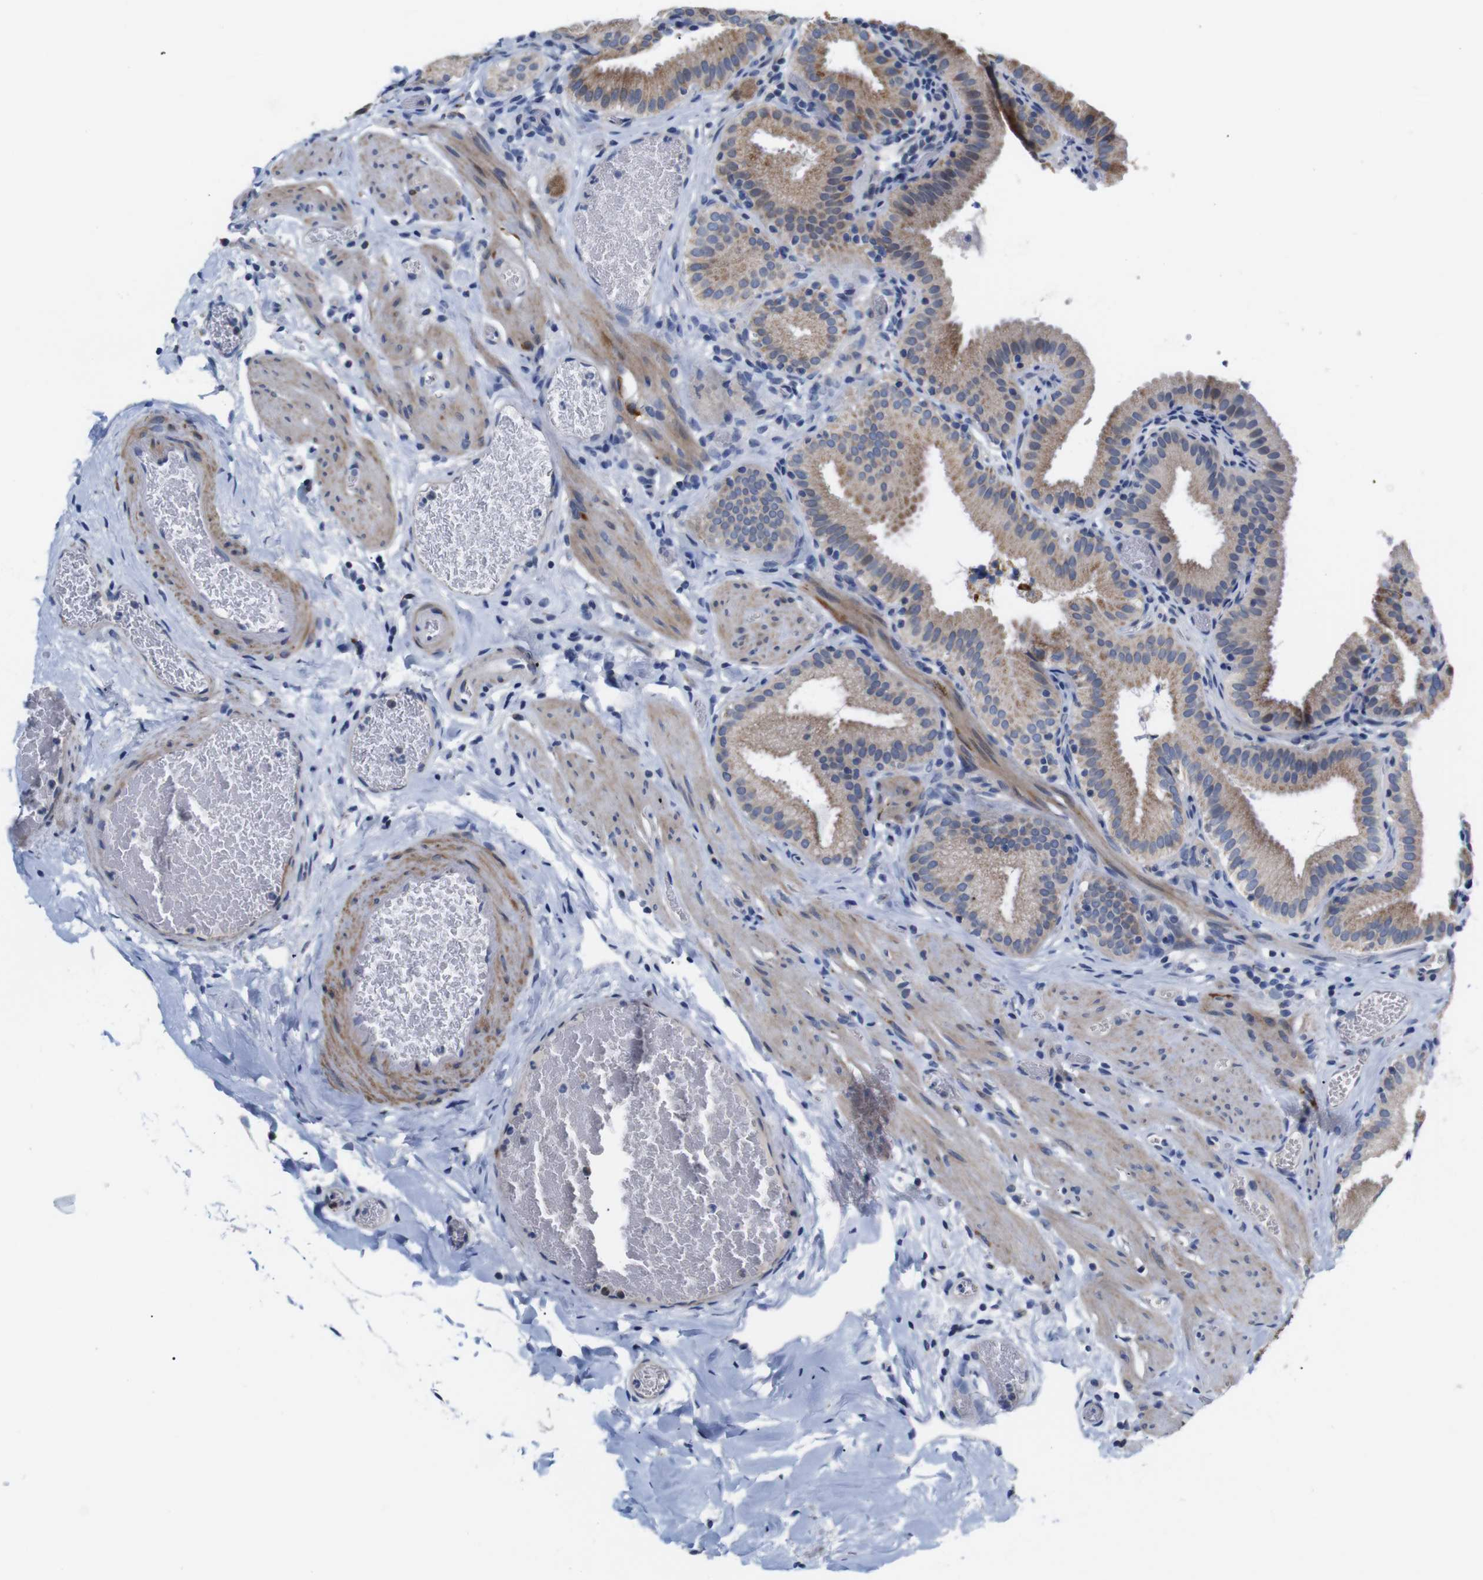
{"staining": {"intensity": "moderate", "quantity": ">75%", "location": "cytoplasmic/membranous"}, "tissue": "gallbladder", "cell_type": "Glandular cells", "image_type": "normal", "snomed": [{"axis": "morphology", "description": "Normal tissue, NOS"}, {"axis": "topography", "description": "Gallbladder"}], "caption": "IHC photomicrograph of benign gallbladder stained for a protein (brown), which shows medium levels of moderate cytoplasmic/membranous positivity in about >75% of glandular cells.", "gene": "LRRC55", "patient": {"sex": "male", "age": 54}}